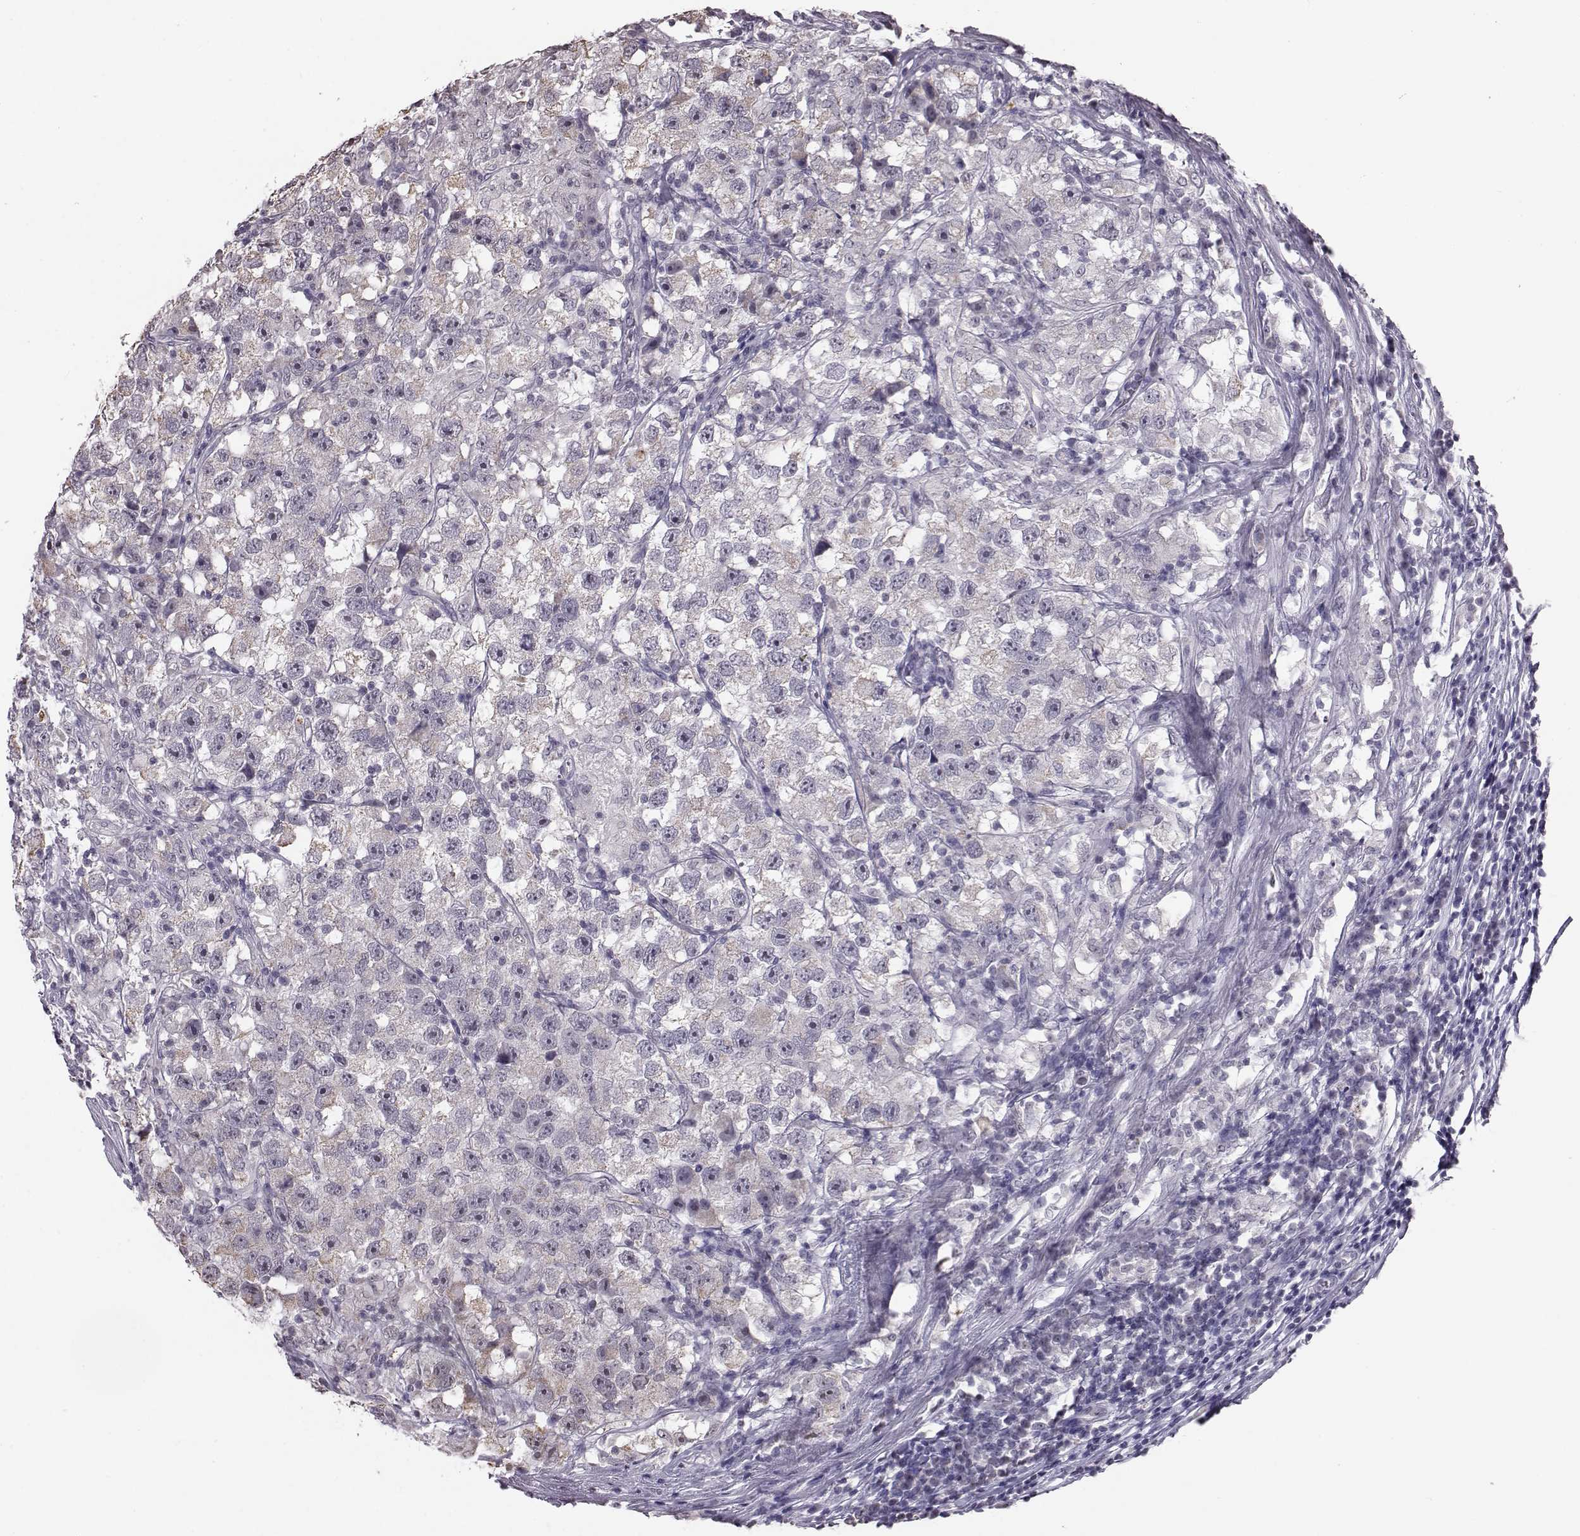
{"staining": {"intensity": "negative", "quantity": "none", "location": "none"}, "tissue": "testis cancer", "cell_type": "Tumor cells", "image_type": "cancer", "snomed": [{"axis": "morphology", "description": "Seminoma, NOS"}, {"axis": "topography", "description": "Testis"}], "caption": "Histopathology image shows no significant protein expression in tumor cells of testis cancer (seminoma).", "gene": "ALDH3A1", "patient": {"sex": "male", "age": 26}}